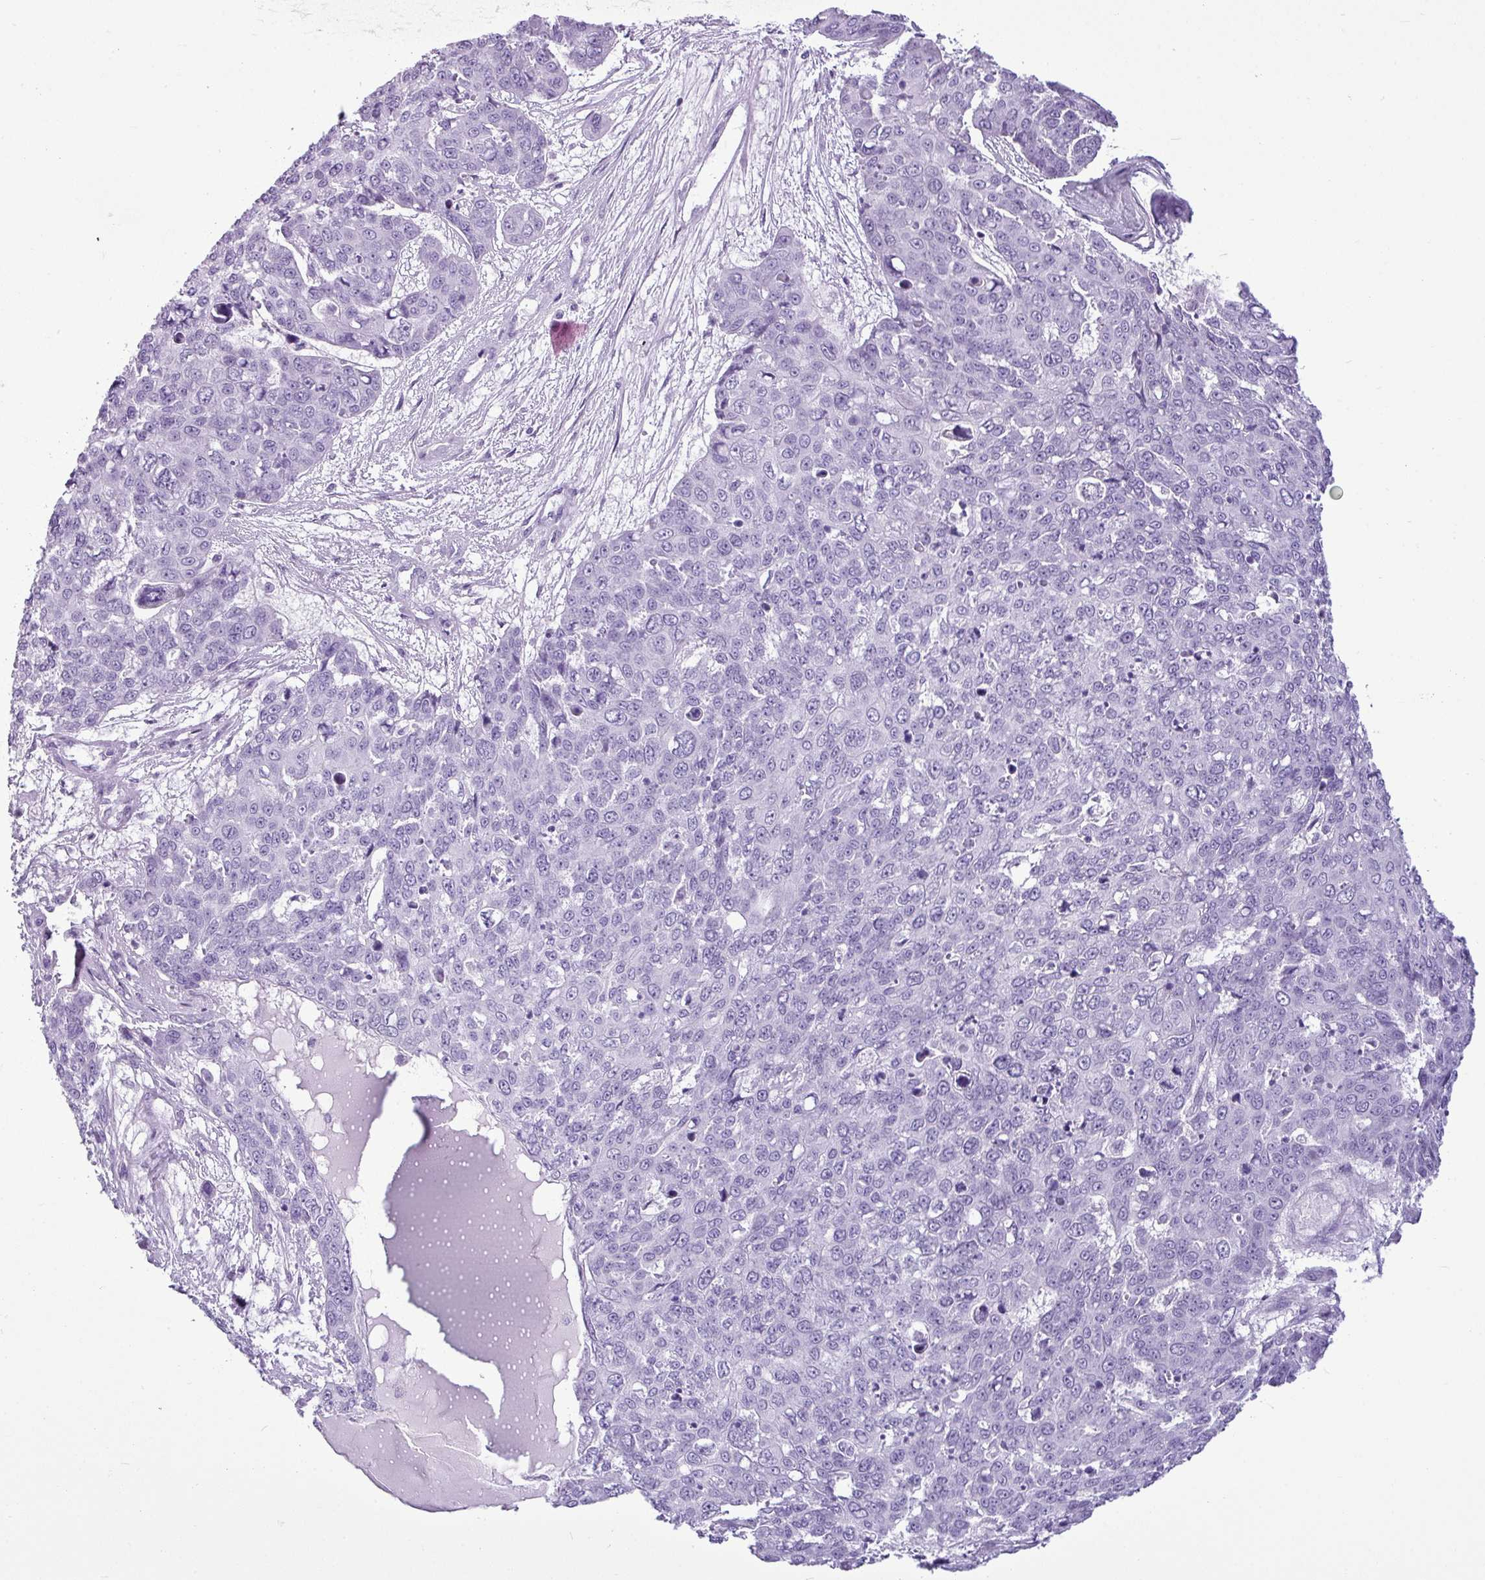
{"staining": {"intensity": "negative", "quantity": "none", "location": "none"}, "tissue": "skin cancer", "cell_type": "Tumor cells", "image_type": "cancer", "snomed": [{"axis": "morphology", "description": "Squamous cell carcinoma, NOS"}, {"axis": "topography", "description": "Skin"}], "caption": "Skin cancer (squamous cell carcinoma) was stained to show a protein in brown. There is no significant expression in tumor cells. (DAB immunohistochemistry (IHC) visualized using brightfield microscopy, high magnification).", "gene": "AMY1B", "patient": {"sex": "male", "age": 71}}